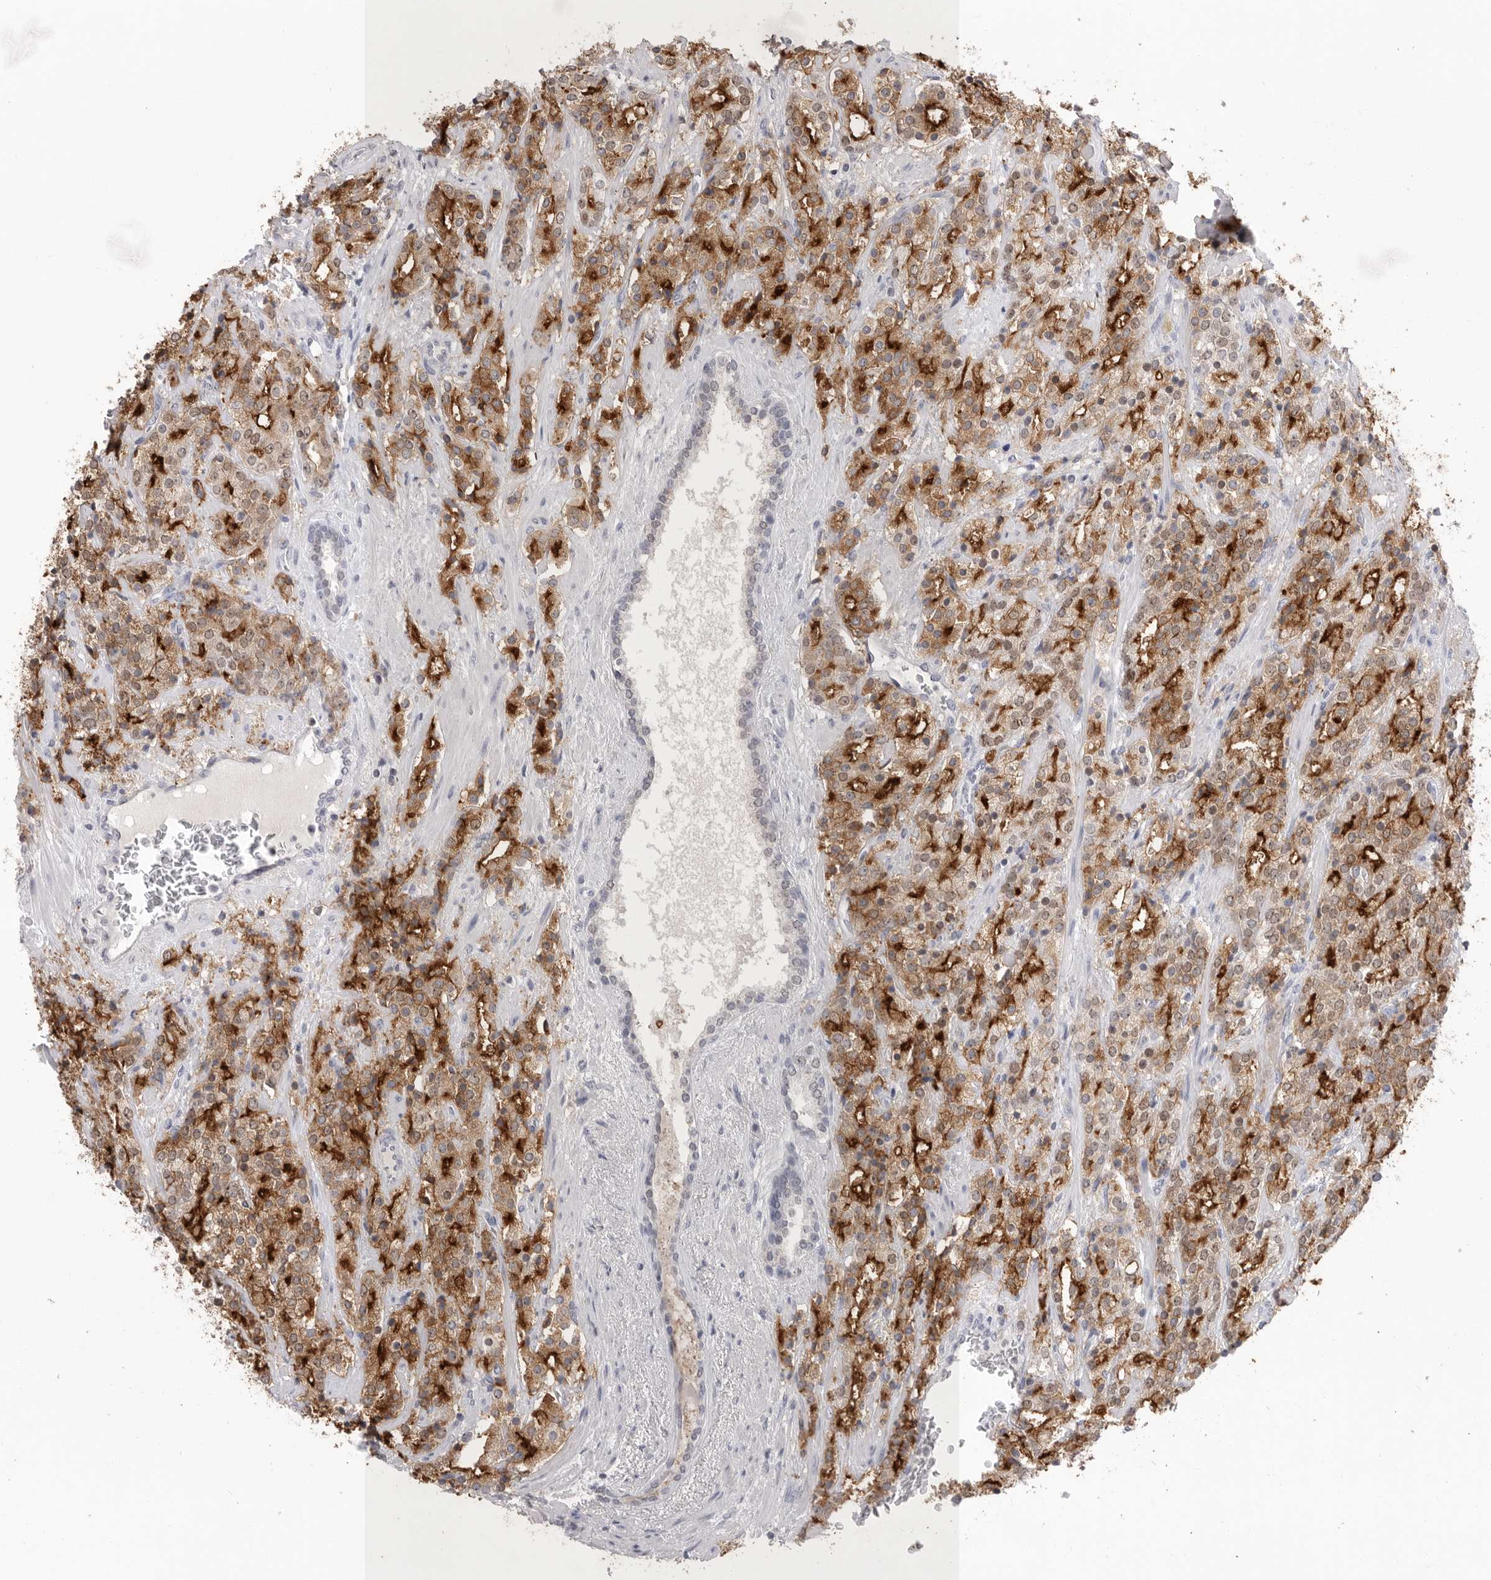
{"staining": {"intensity": "strong", "quantity": ">75%", "location": "cytoplasmic/membranous"}, "tissue": "prostate cancer", "cell_type": "Tumor cells", "image_type": "cancer", "snomed": [{"axis": "morphology", "description": "Adenocarcinoma, High grade"}, {"axis": "topography", "description": "Prostate"}], "caption": "The immunohistochemical stain labels strong cytoplasmic/membranous staining in tumor cells of prostate high-grade adenocarcinoma tissue.", "gene": "ZBTB7B", "patient": {"sex": "male", "age": 71}}